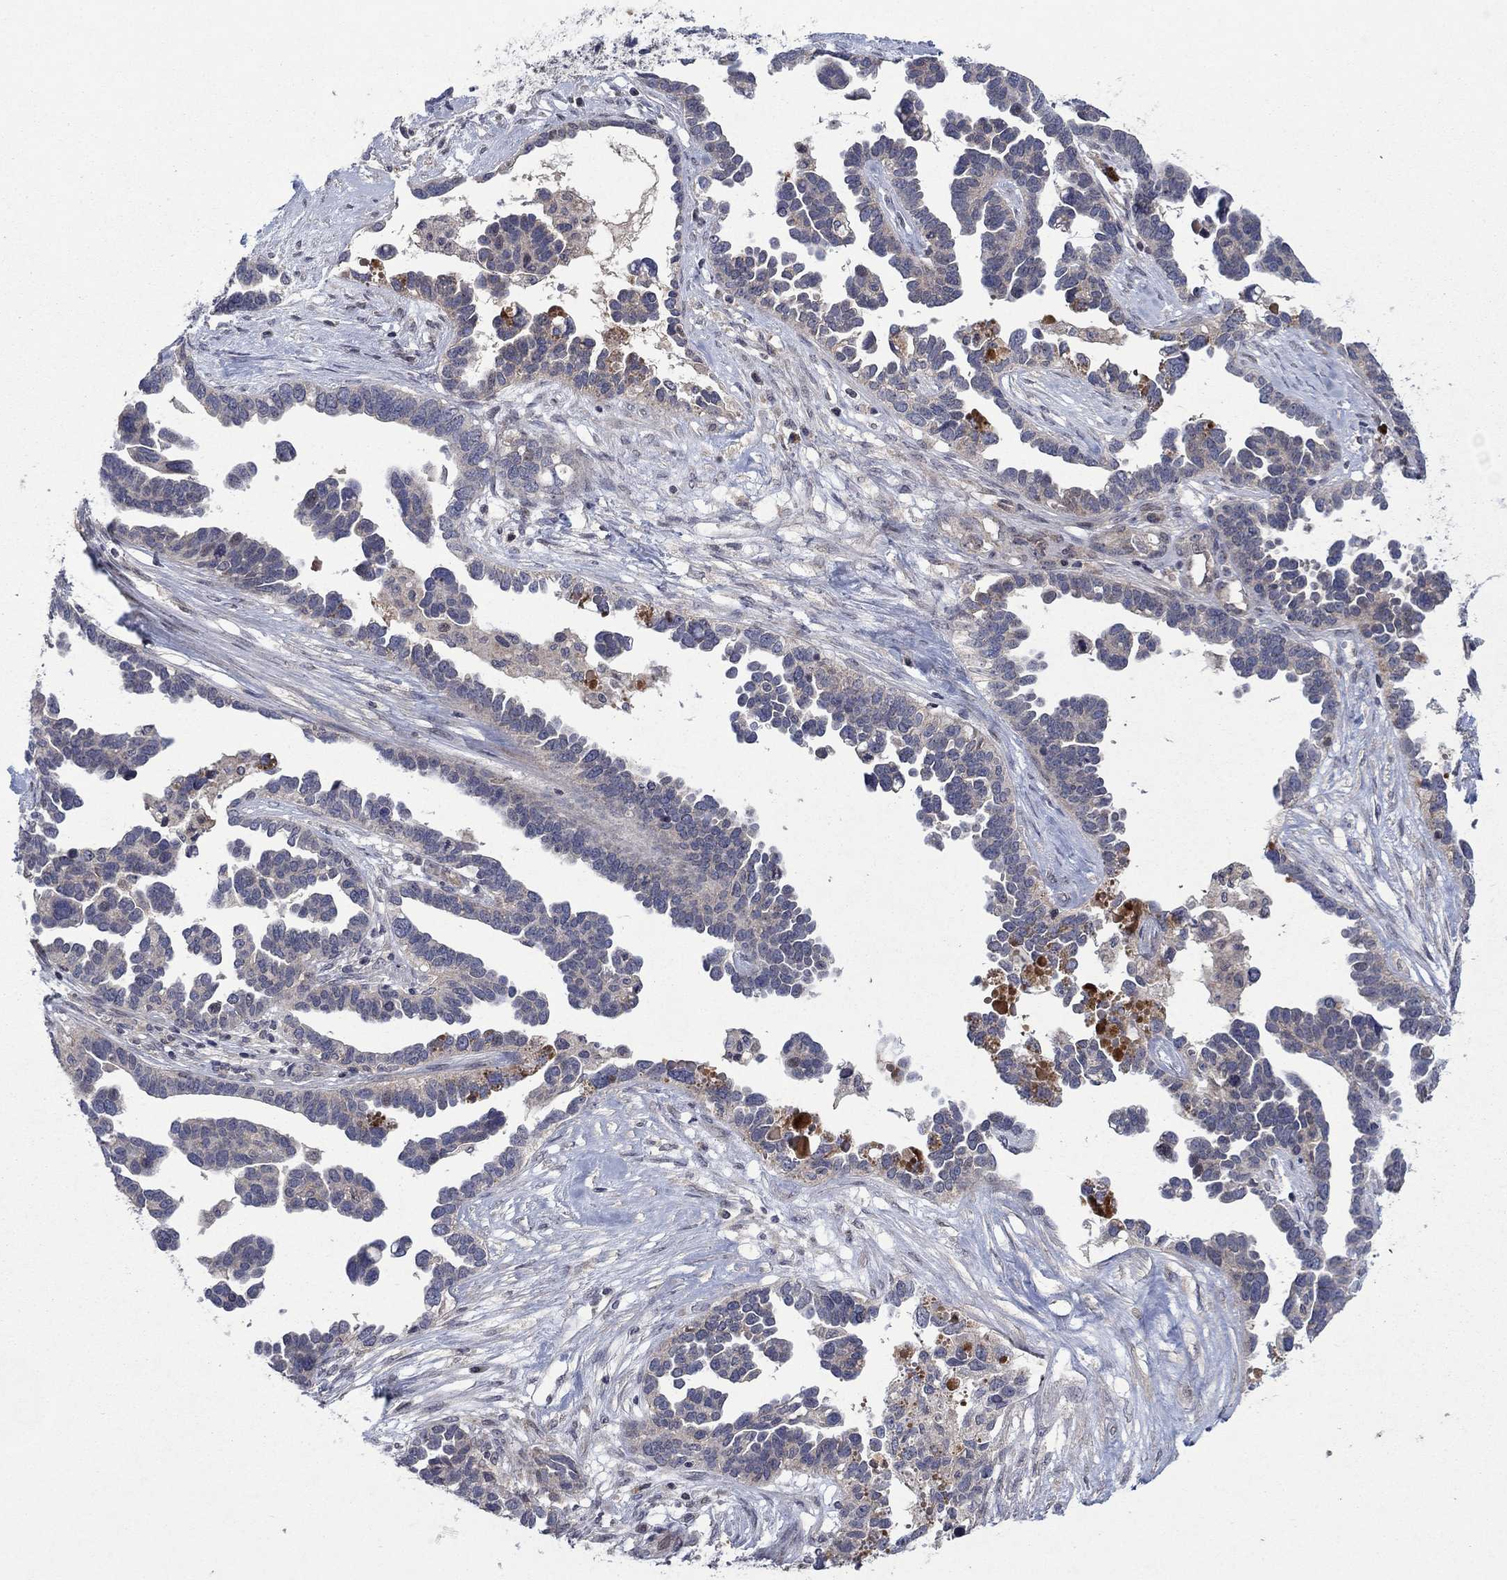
{"staining": {"intensity": "negative", "quantity": "none", "location": "none"}, "tissue": "ovarian cancer", "cell_type": "Tumor cells", "image_type": "cancer", "snomed": [{"axis": "morphology", "description": "Cystadenocarcinoma, serous, NOS"}, {"axis": "topography", "description": "Ovary"}], "caption": "Ovarian serous cystadenocarcinoma was stained to show a protein in brown. There is no significant staining in tumor cells. (DAB (3,3'-diaminobenzidine) IHC visualized using brightfield microscopy, high magnification).", "gene": "IL4", "patient": {"sex": "female", "age": 54}}